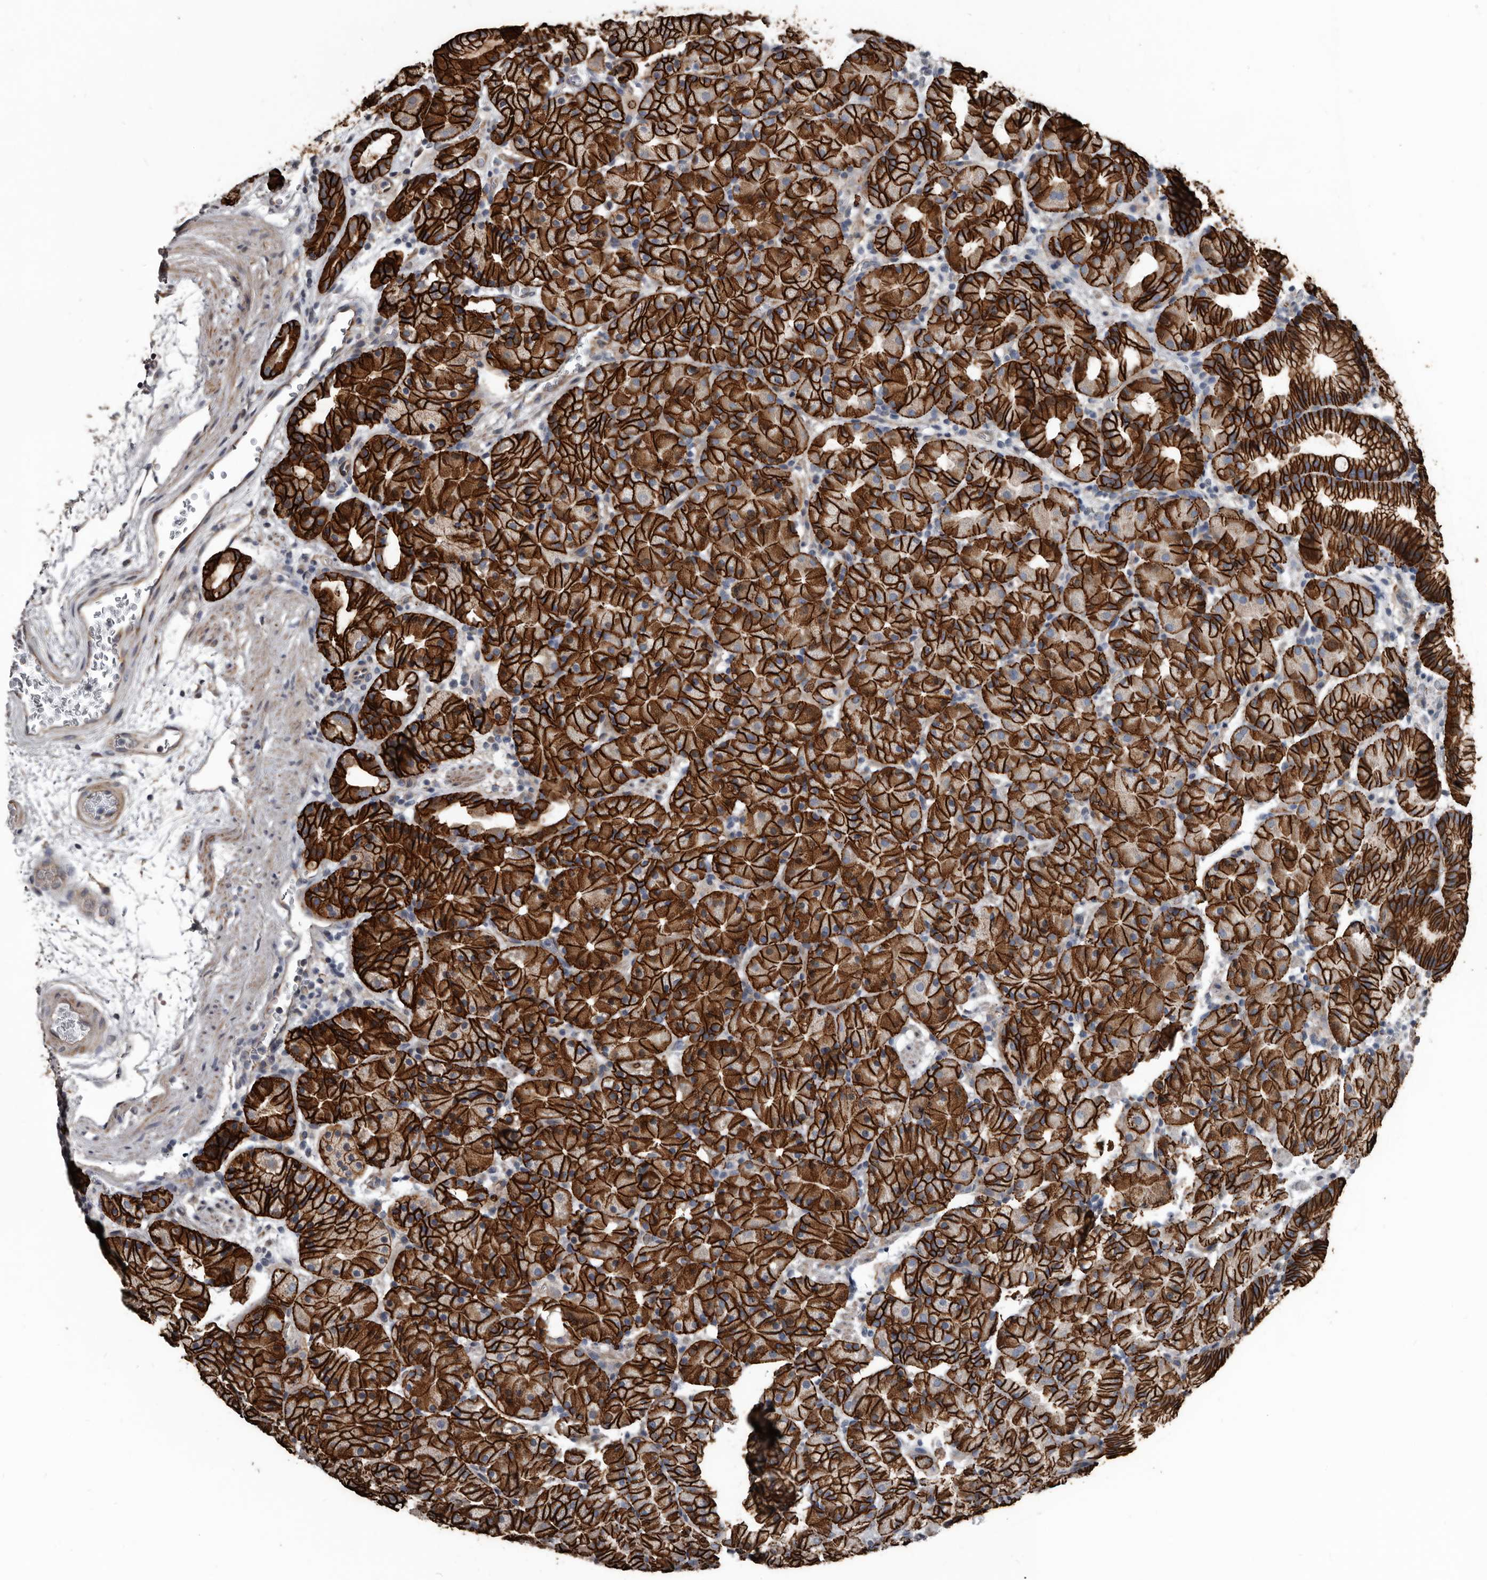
{"staining": {"intensity": "strong", "quantity": "25%-75%", "location": "cytoplasmic/membranous"}, "tissue": "stomach", "cell_type": "Glandular cells", "image_type": "normal", "snomed": [{"axis": "morphology", "description": "Normal tissue, NOS"}, {"axis": "topography", "description": "Stomach, upper"}], "caption": "Unremarkable stomach was stained to show a protein in brown. There is high levels of strong cytoplasmic/membranous staining in about 25%-75% of glandular cells. (DAB = brown stain, brightfield microscopy at high magnification).", "gene": "DHPS", "patient": {"sex": "male", "age": 48}}